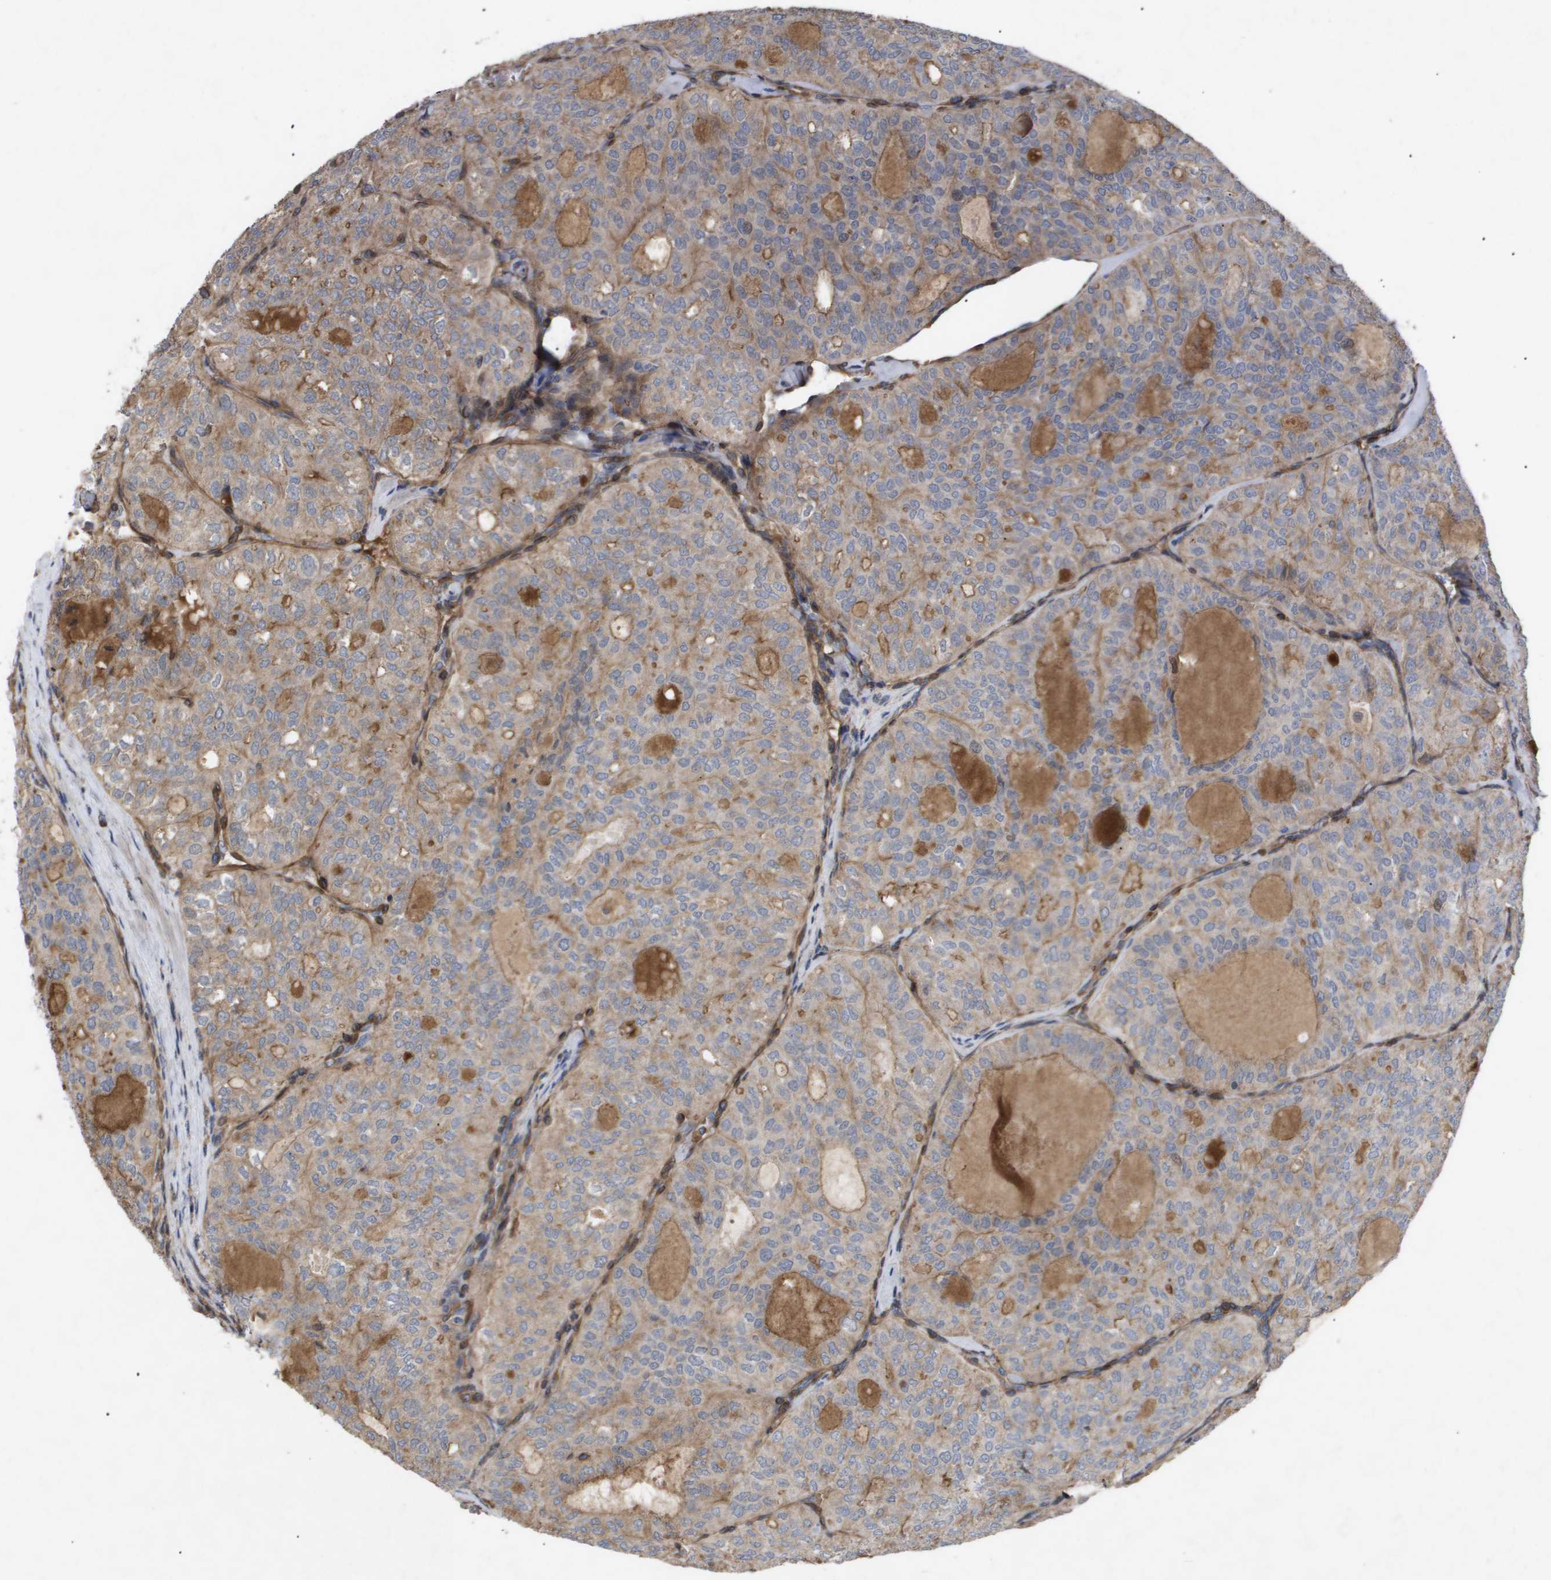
{"staining": {"intensity": "weak", "quantity": "25%-75%", "location": "cytoplasmic/membranous"}, "tissue": "thyroid cancer", "cell_type": "Tumor cells", "image_type": "cancer", "snomed": [{"axis": "morphology", "description": "Follicular adenoma carcinoma, NOS"}, {"axis": "topography", "description": "Thyroid gland"}], "caption": "Human thyroid cancer (follicular adenoma carcinoma) stained with a protein marker reveals weak staining in tumor cells.", "gene": "TNS1", "patient": {"sex": "male", "age": 75}}